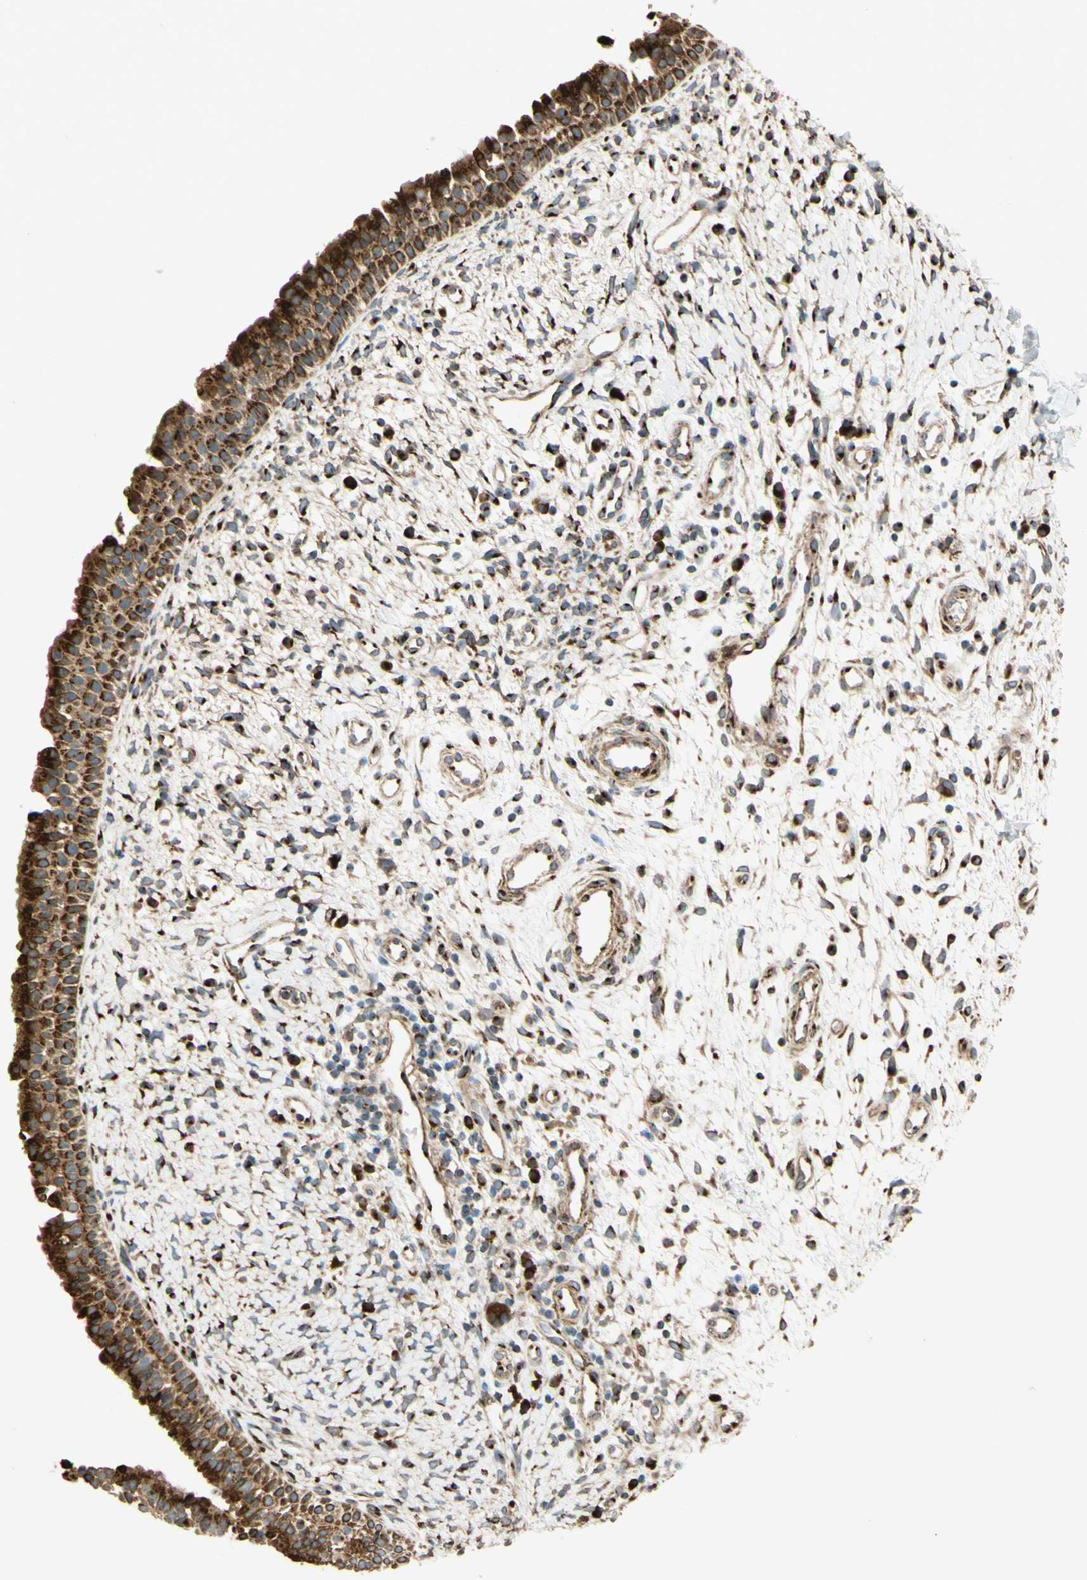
{"staining": {"intensity": "strong", "quantity": ">75%", "location": "cytoplasmic/membranous"}, "tissue": "nasopharynx", "cell_type": "Respiratory epithelial cells", "image_type": "normal", "snomed": [{"axis": "morphology", "description": "Normal tissue, NOS"}, {"axis": "topography", "description": "Nasopharynx"}], "caption": "Normal nasopharynx was stained to show a protein in brown. There is high levels of strong cytoplasmic/membranous staining in approximately >75% of respiratory epithelial cells.", "gene": "PTPRU", "patient": {"sex": "male", "age": 22}}